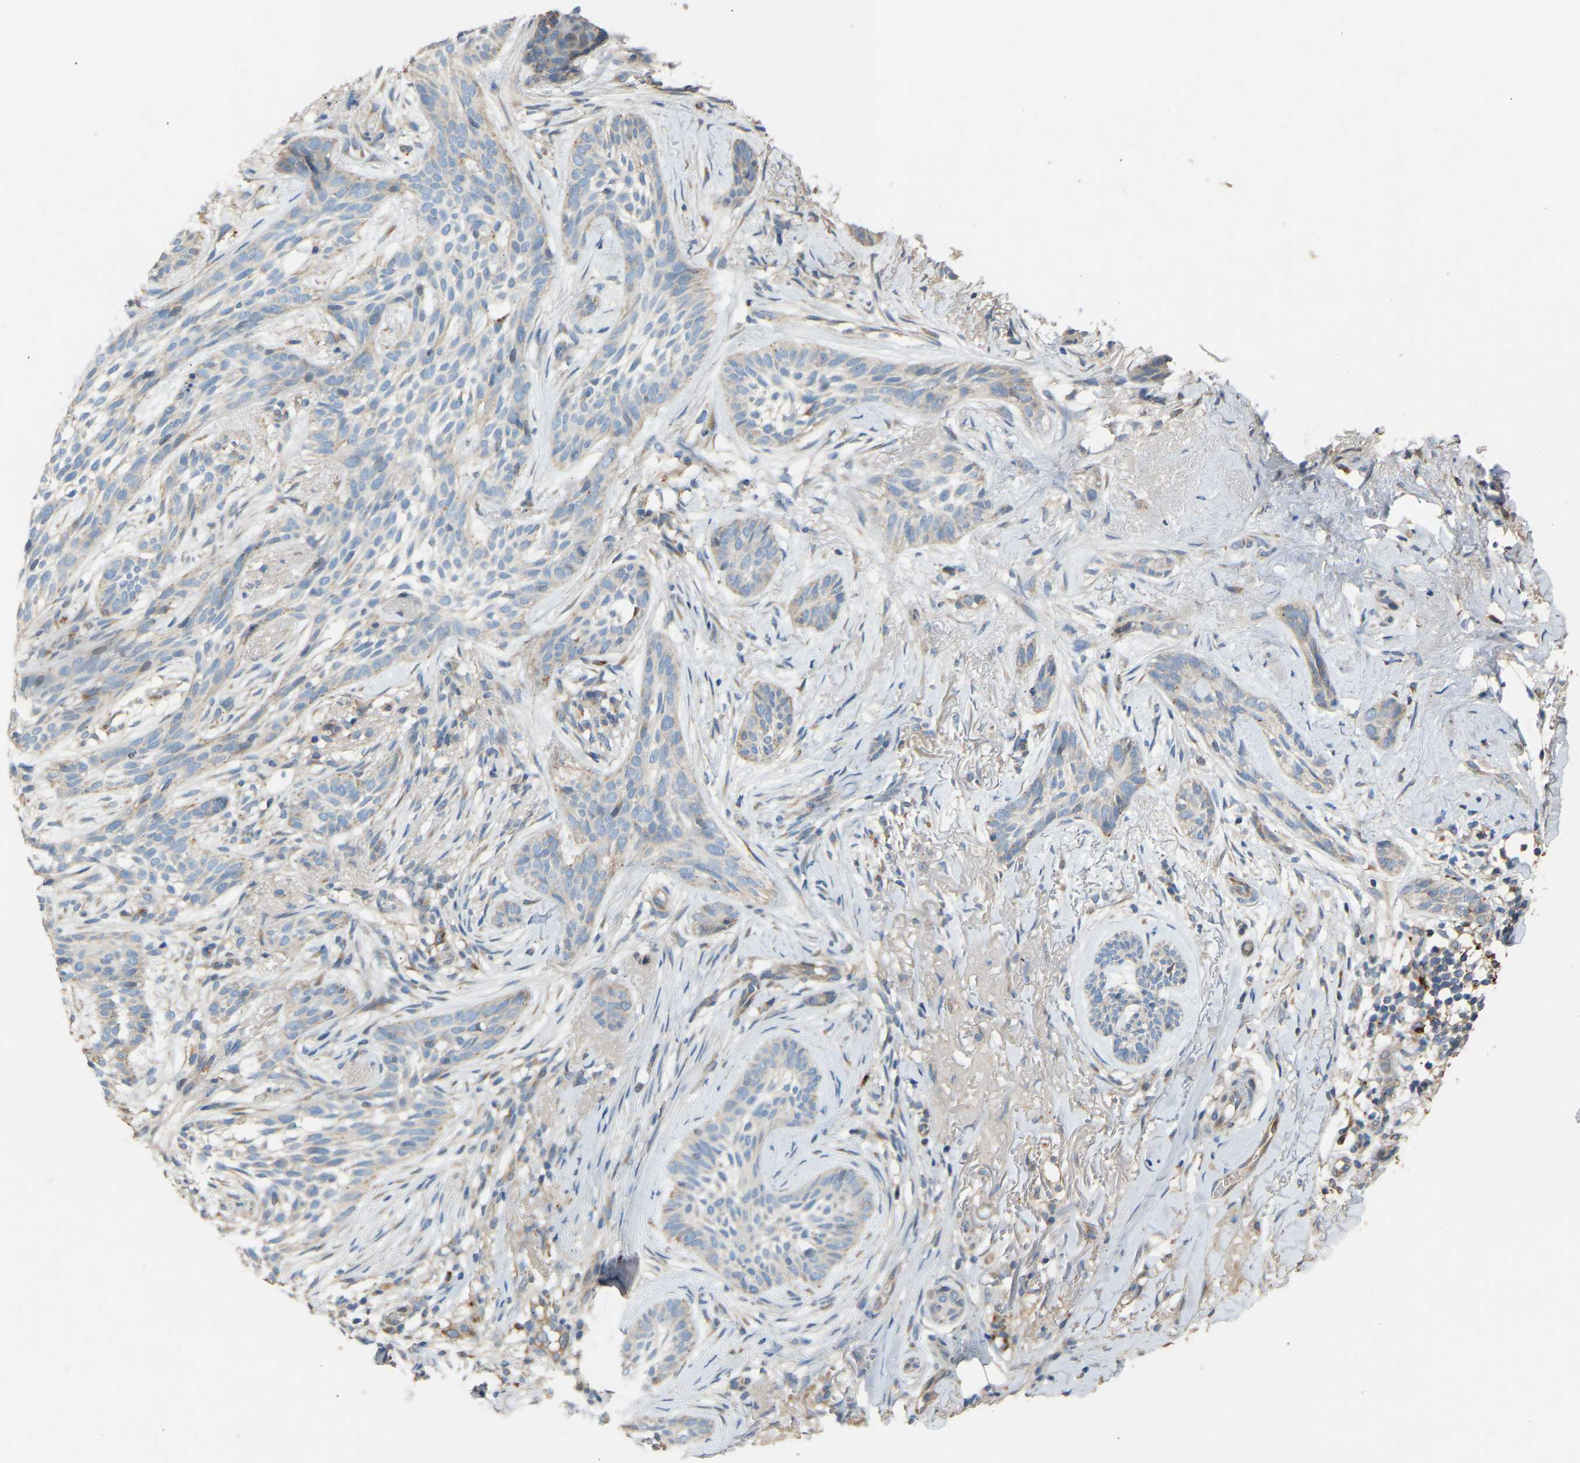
{"staining": {"intensity": "weak", "quantity": "<25%", "location": "cytoplasmic/membranous"}, "tissue": "skin cancer", "cell_type": "Tumor cells", "image_type": "cancer", "snomed": [{"axis": "morphology", "description": "Basal cell carcinoma"}, {"axis": "topography", "description": "Skin"}], "caption": "IHC histopathology image of skin cancer (basal cell carcinoma) stained for a protein (brown), which exhibits no expression in tumor cells. (DAB (3,3'-diaminobenzidine) immunohistochemistry (IHC), high magnification).", "gene": "RGP1", "patient": {"sex": "female", "age": 88}}